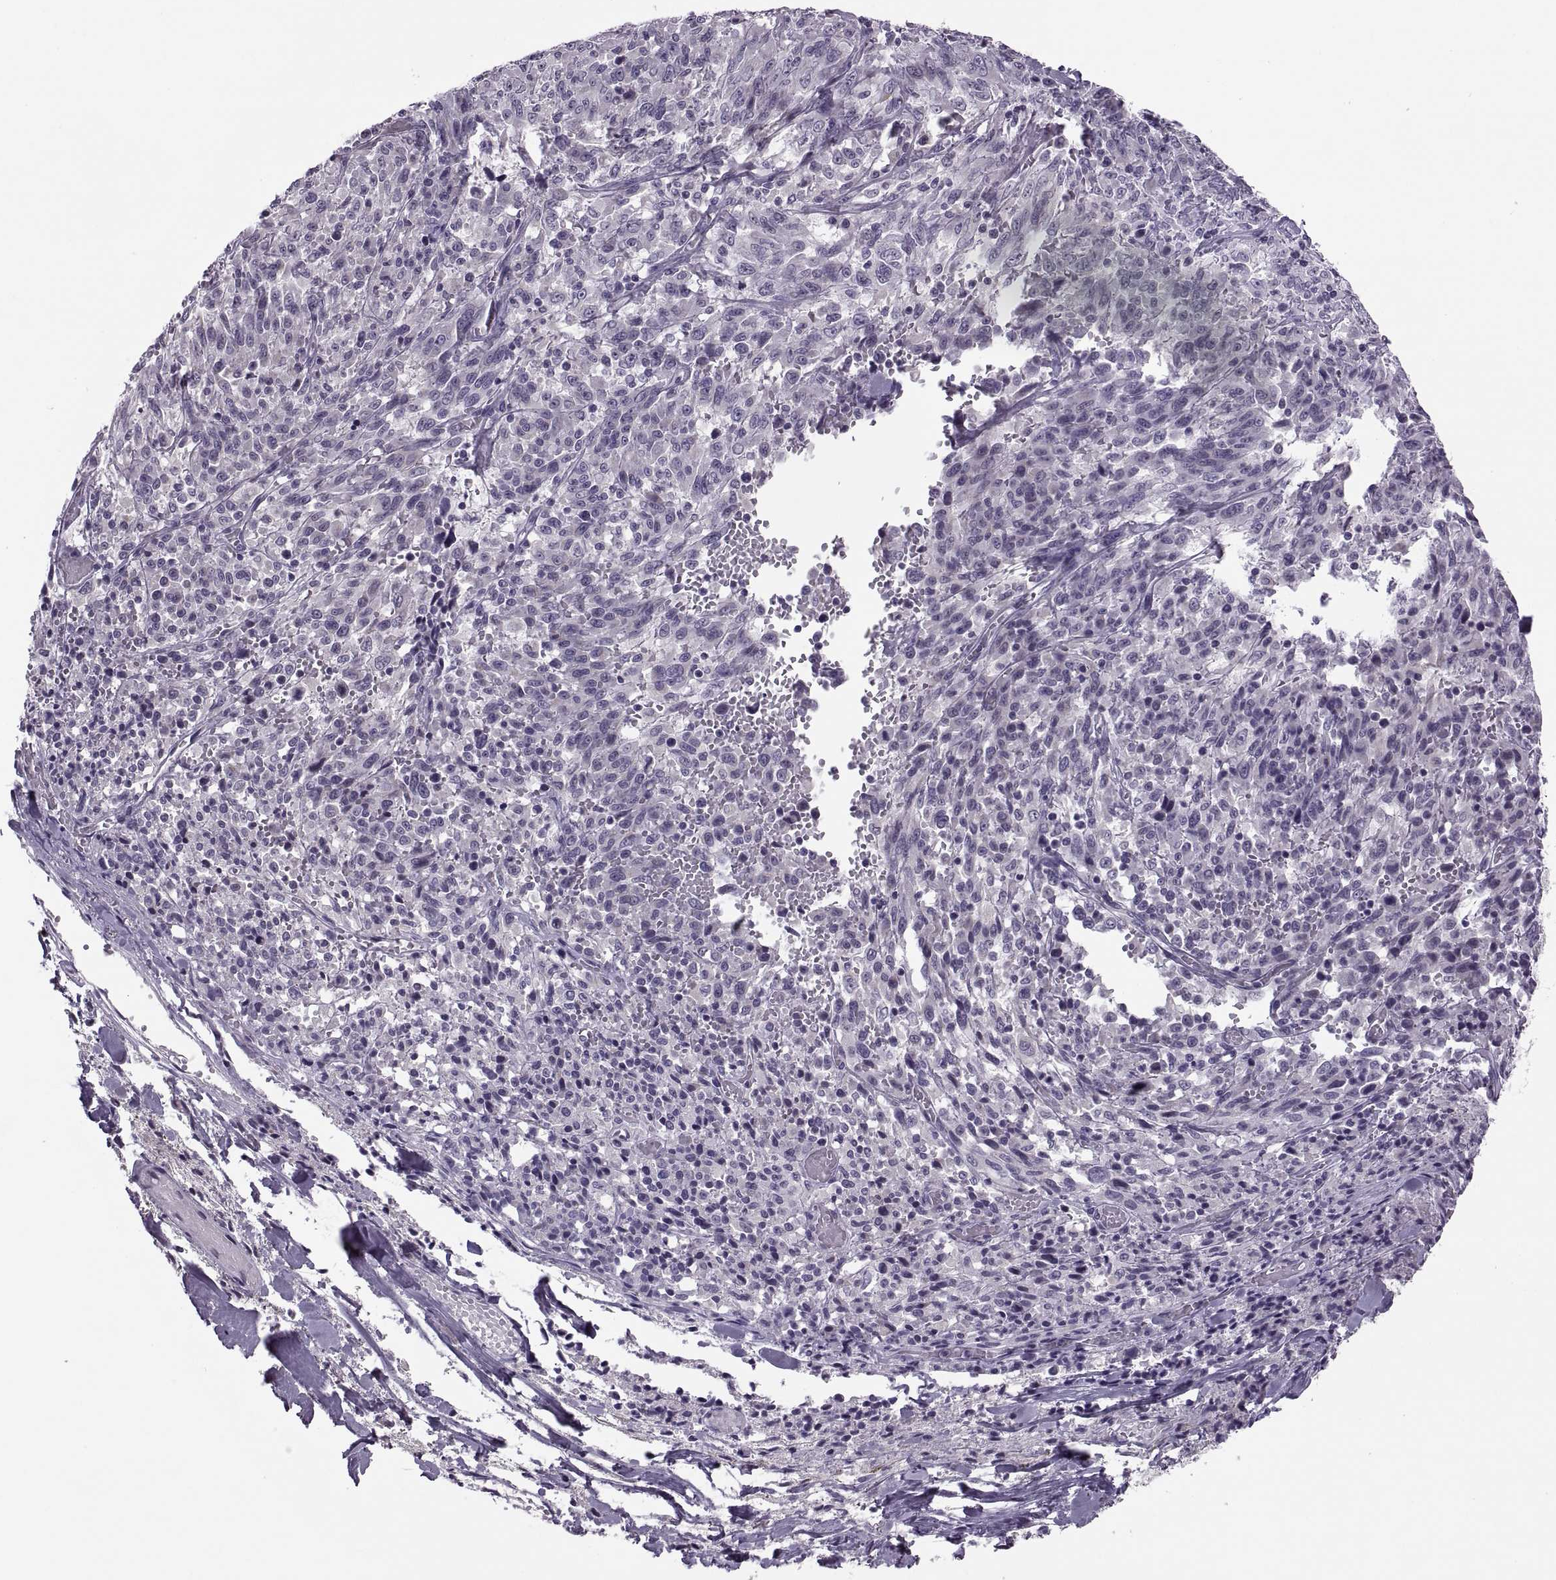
{"staining": {"intensity": "negative", "quantity": "none", "location": "none"}, "tissue": "melanoma", "cell_type": "Tumor cells", "image_type": "cancer", "snomed": [{"axis": "morphology", "description": "Malignant melanoma, NOS"}, {"axis": "topography", "description": "Skin"}], "caption": "The micrograph shows no staining of tumor cells in malignant melanoma.", "gene": "MAGEB1", "patient": {"sex": "female", "age": 91}}